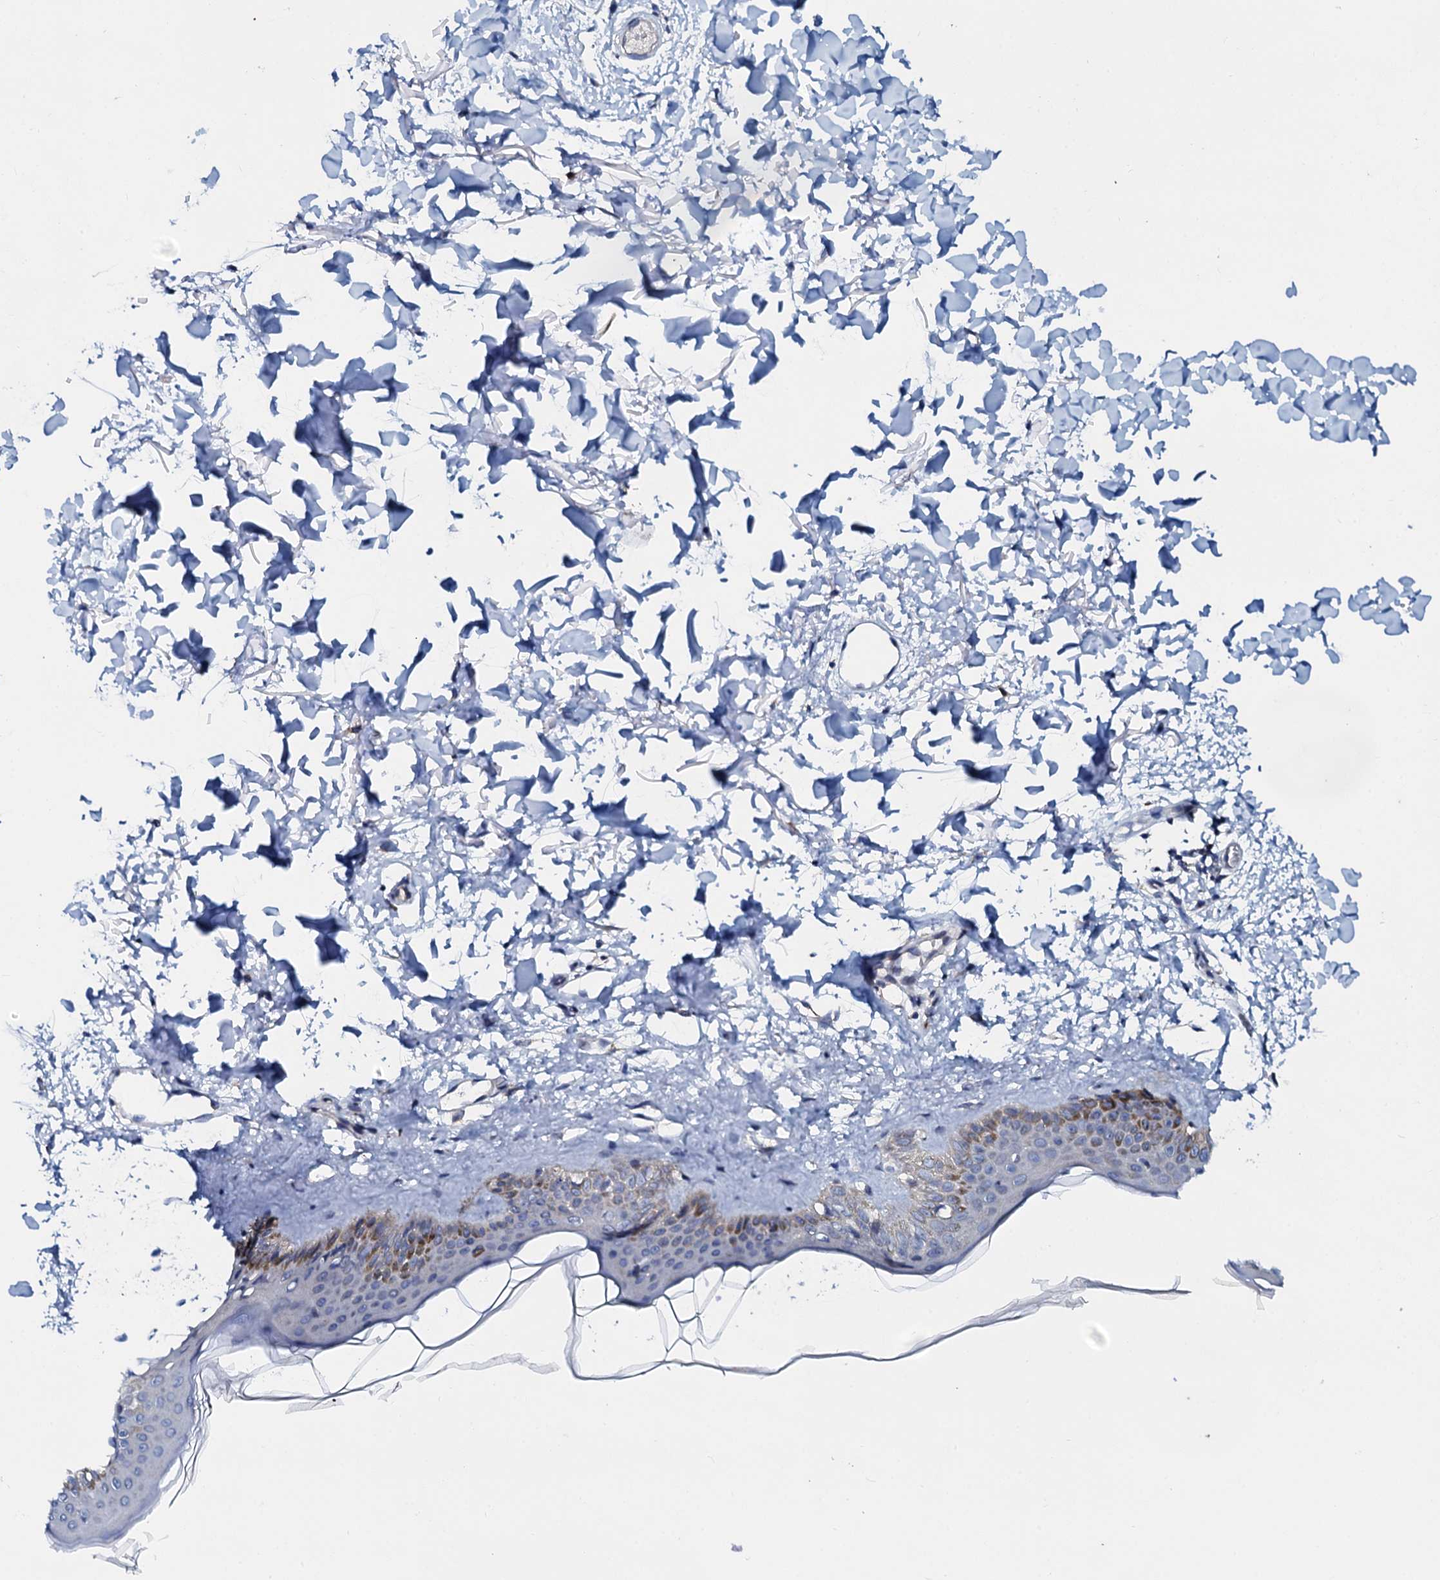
{"staining": {"intensity": "negative", "quantity": "none", "location": "none"}, "tissue": "skin", "cell_type": "Fibroblasts", "image_type": "normal", "snomed": [{"axis": "morphology", "description": "Normal tissue, NOS"}, {"axis": "topography", "description": "Skin"}], "caption": "The micrograph exhibits no significant staining in fibroblasts of skin.", "gene": "SLC37A4", "patient": {"sex": "female", "age": 58}}